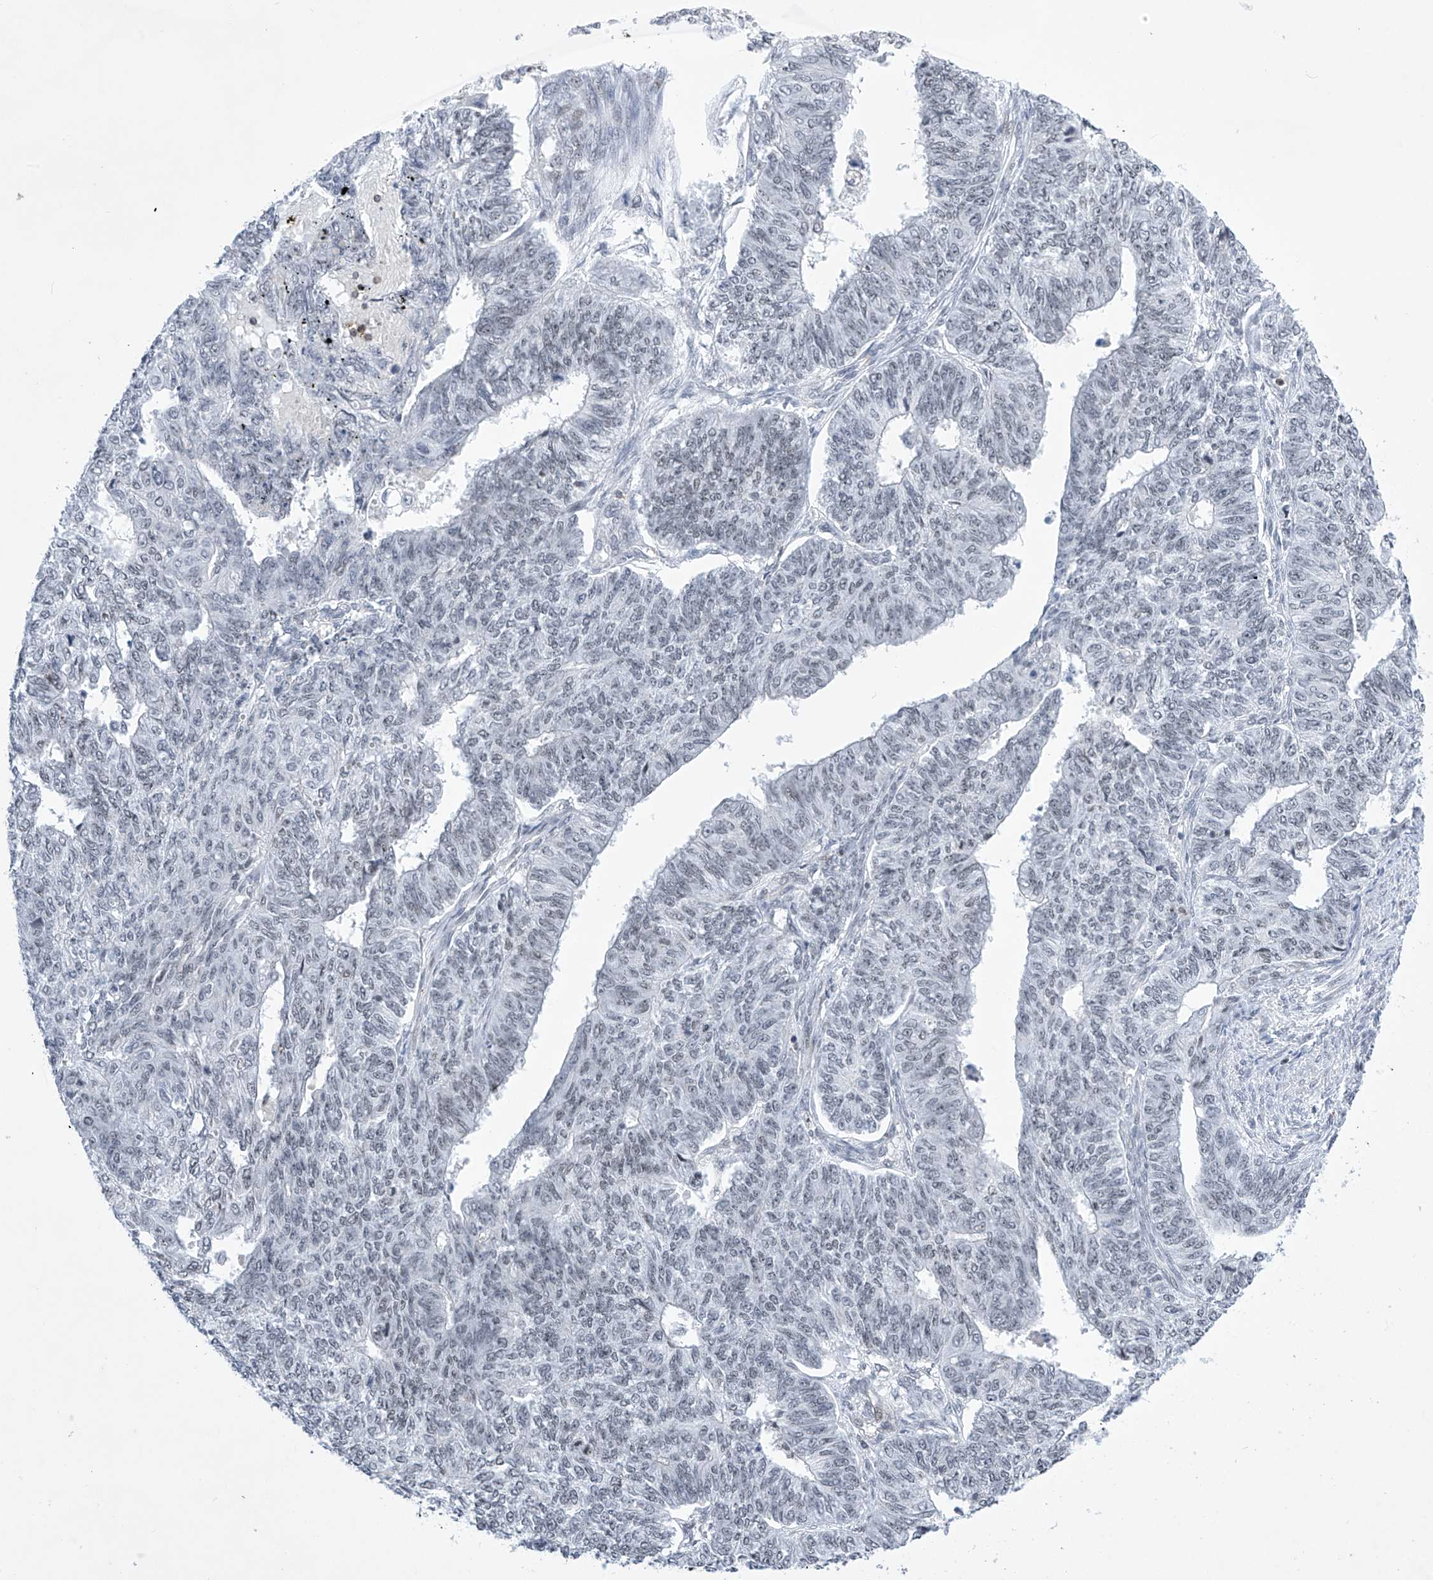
{"staining": {"intensity": "negative", "quantity": "none", "location": "none"}, "tissue": "endometrial cancer", "cell_type": "Tumor cells", "image_type": "cancer", "snomed": [{"axis": "morphology", "description": "Adenocarcinoma, NOS"}, {"axis": "topography", "description": "Endometrium"}], "caption": "This is an IHC micrograph of endometrial adenocarcinoma. There is no staining in tumor cells.", "gene": "MSL3", "patient": {"sex": "female", "age": 32}}